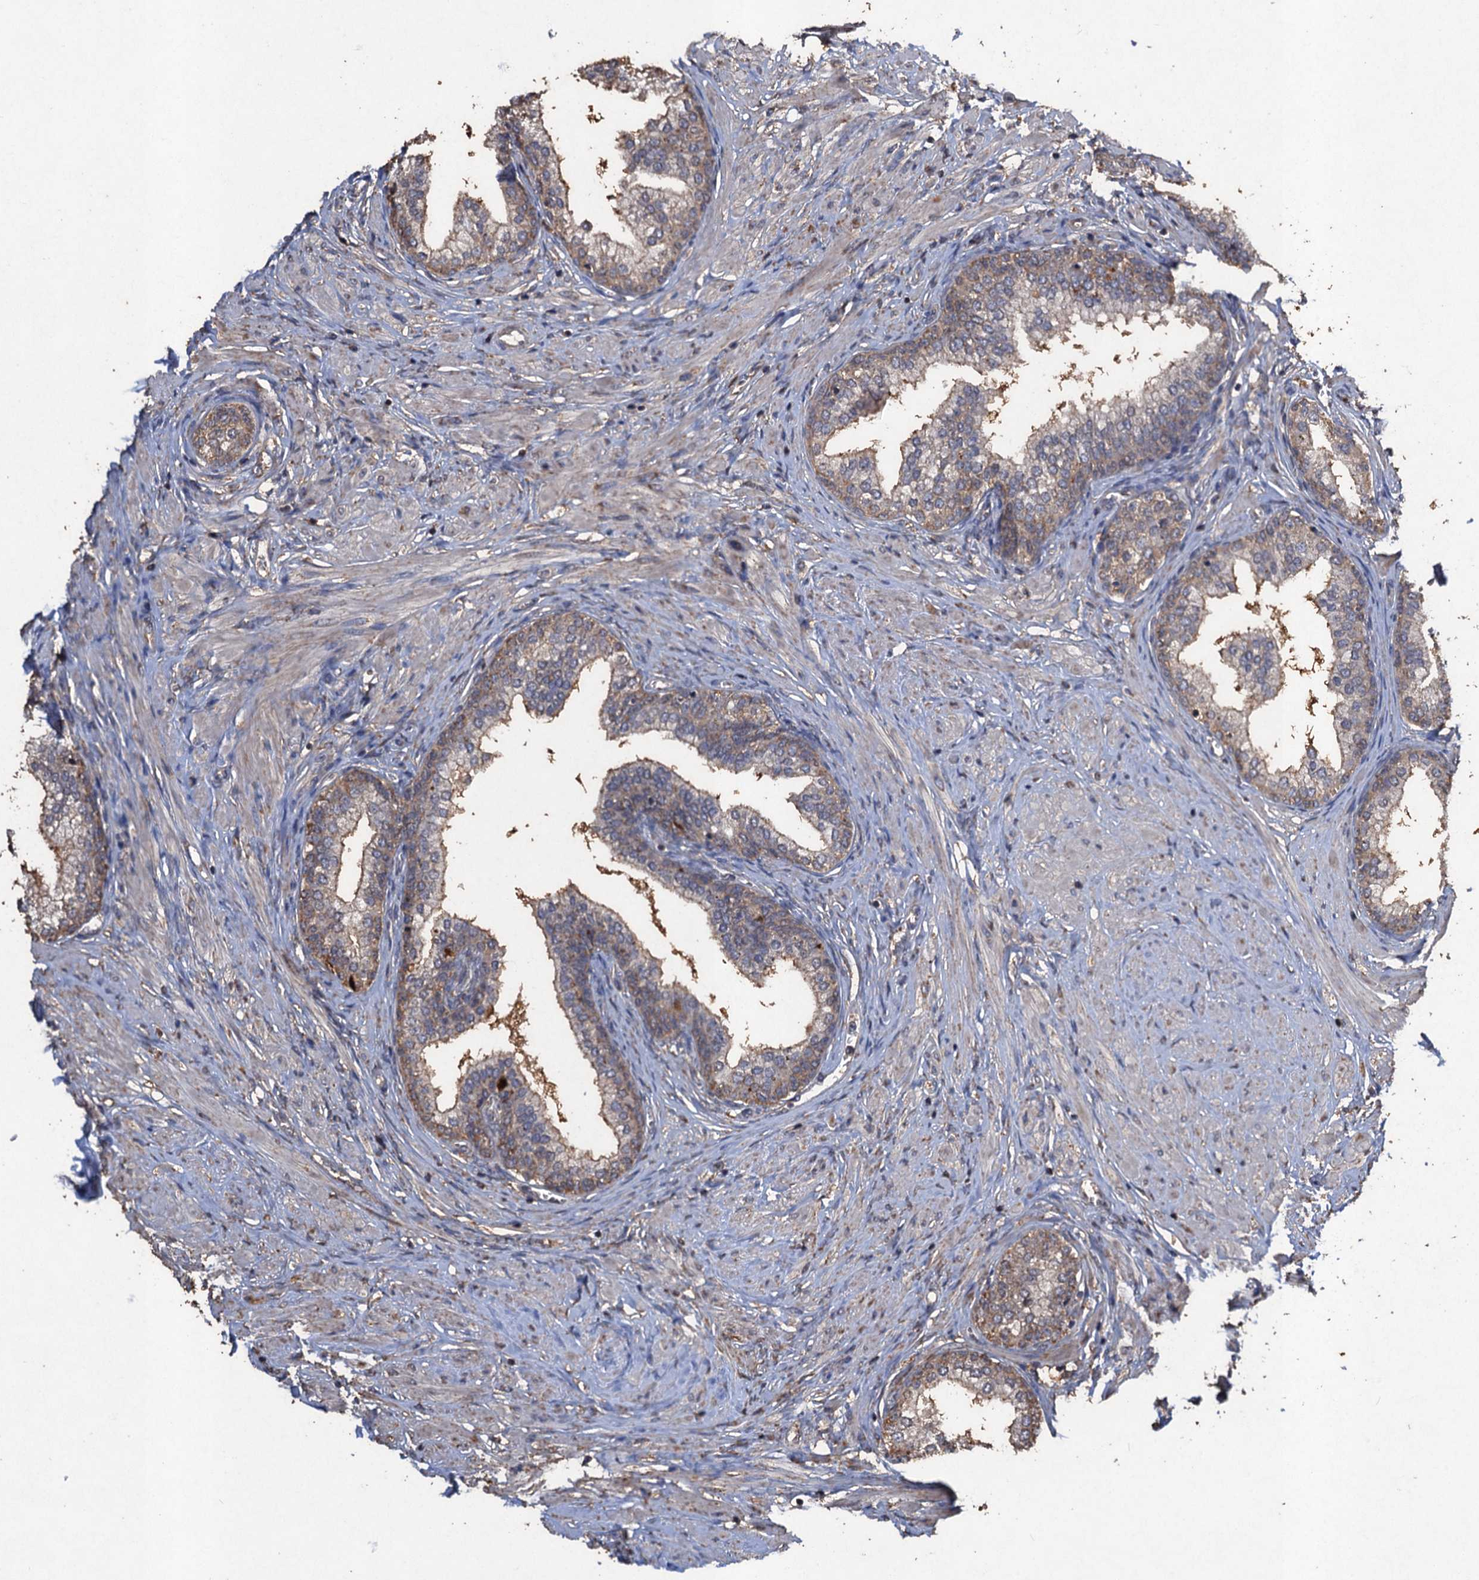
{"staining": {"intensity": "weak", "quantity": "25%-75%", "location": "cytoplasmic/membranous"}, "tissue": "prostate", "cell_type": "Glandular cells", "image_type": "normal", "snomed": [{"axis": "morphology", "description": "Normal tissue, NOS"}, {"axis": "morphology", "description": "Urothelial carcinoma, Low grade"}, {"axis": "topography", "description": "Urinary bladder"}, {"axis": "topography", "description": "Prostate"}], "caption": "Benign prostate was stained to show a protein in brown. There is low levels of weak cytoplasmic/membranous expression in approximately 25%-75% of glandular cells.", "gene": "SCUBE3", "patient": {"sex": "male", "age": 60}}